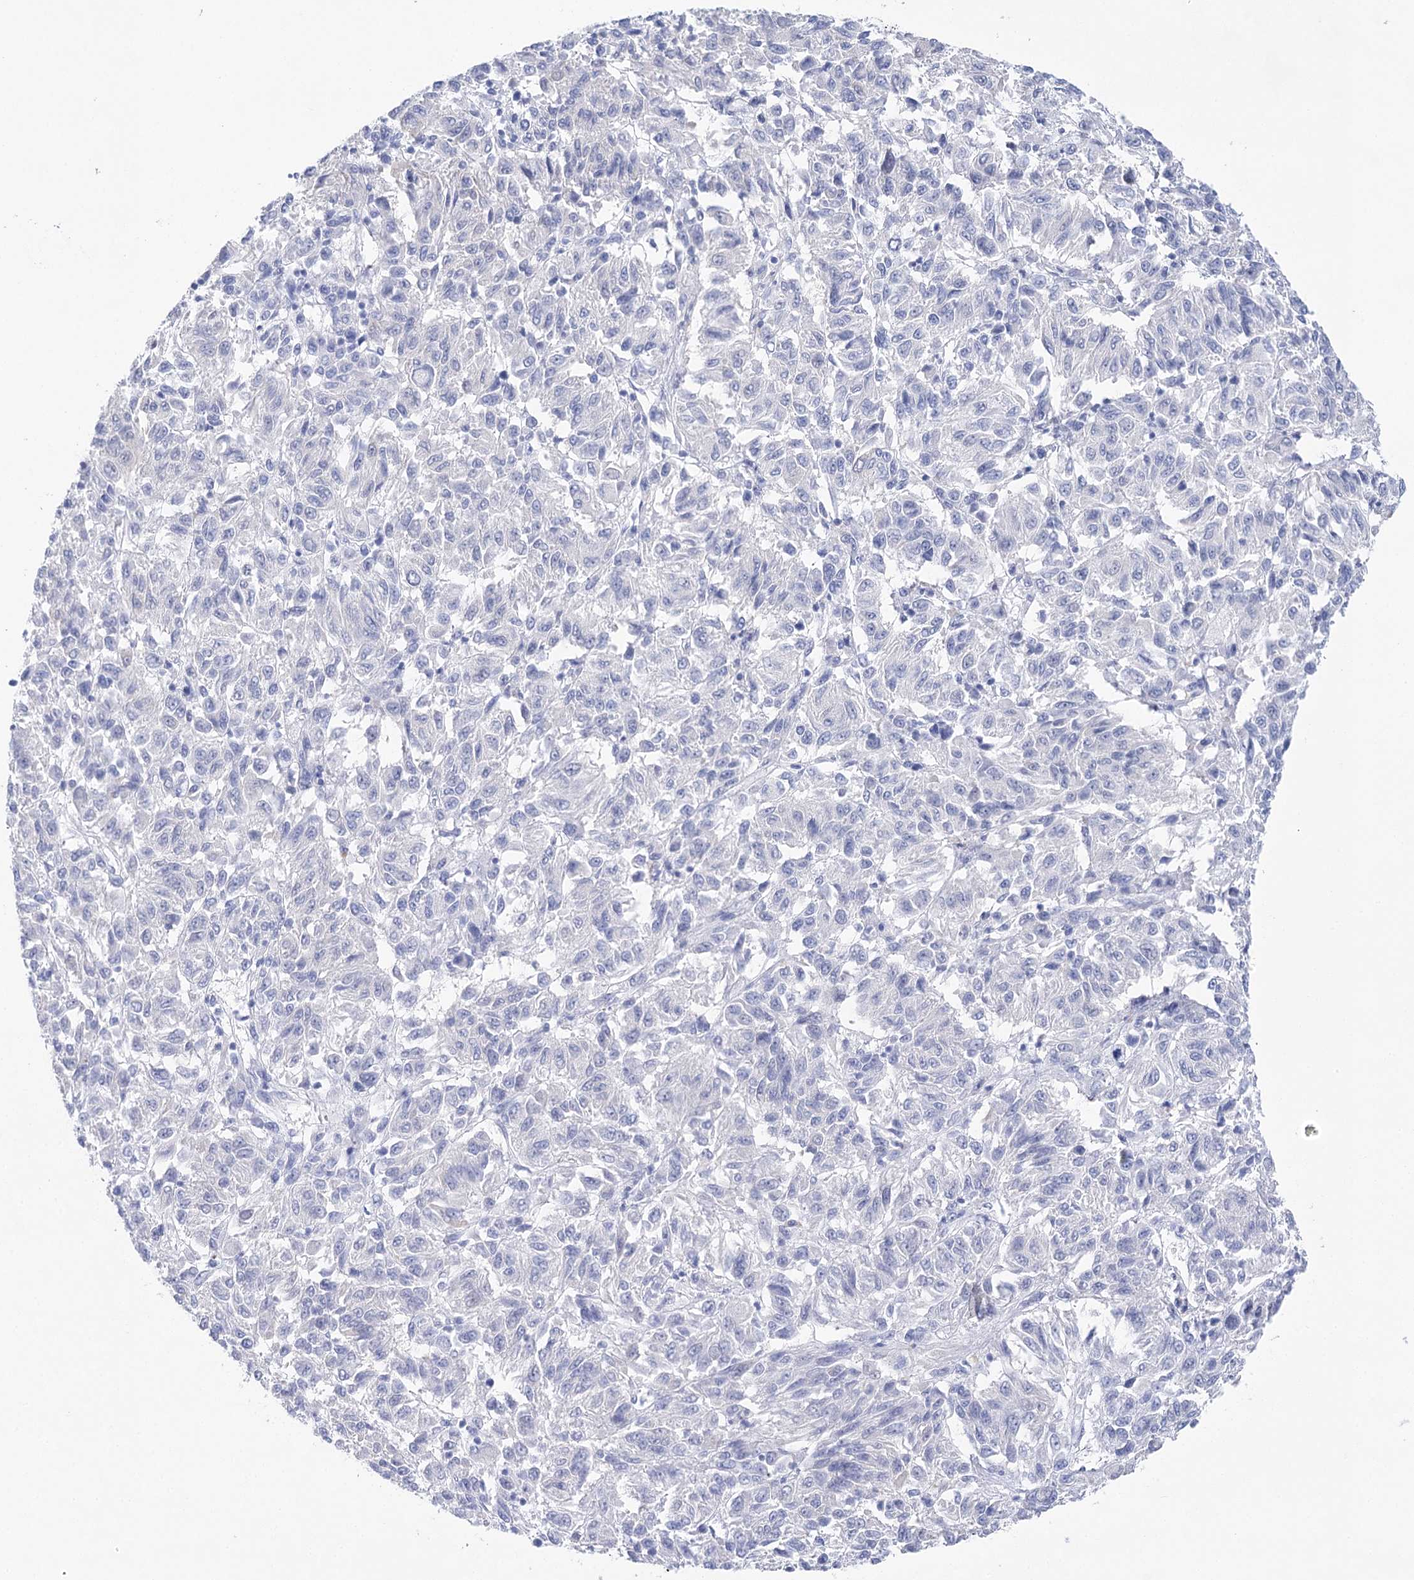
{"staining": {"intensity": "negative", "quantity": "none", "location": "none"}, "tissue": "melanoma", "cell_type": "Tumor cells", "image_type": "cancer", "snomed": [{"axis": "morphology", "description": "Malignant melanoma, Metastatic site"}, {"axis": "topography", "description": "Lung"}], "caption": "An immunohistochemistry (IHC) image of melanoma is shown. There is no staining in tumor cells of melanoma.", "gene": "LALBA", "patient": {"sex": "male", "age": 64}}